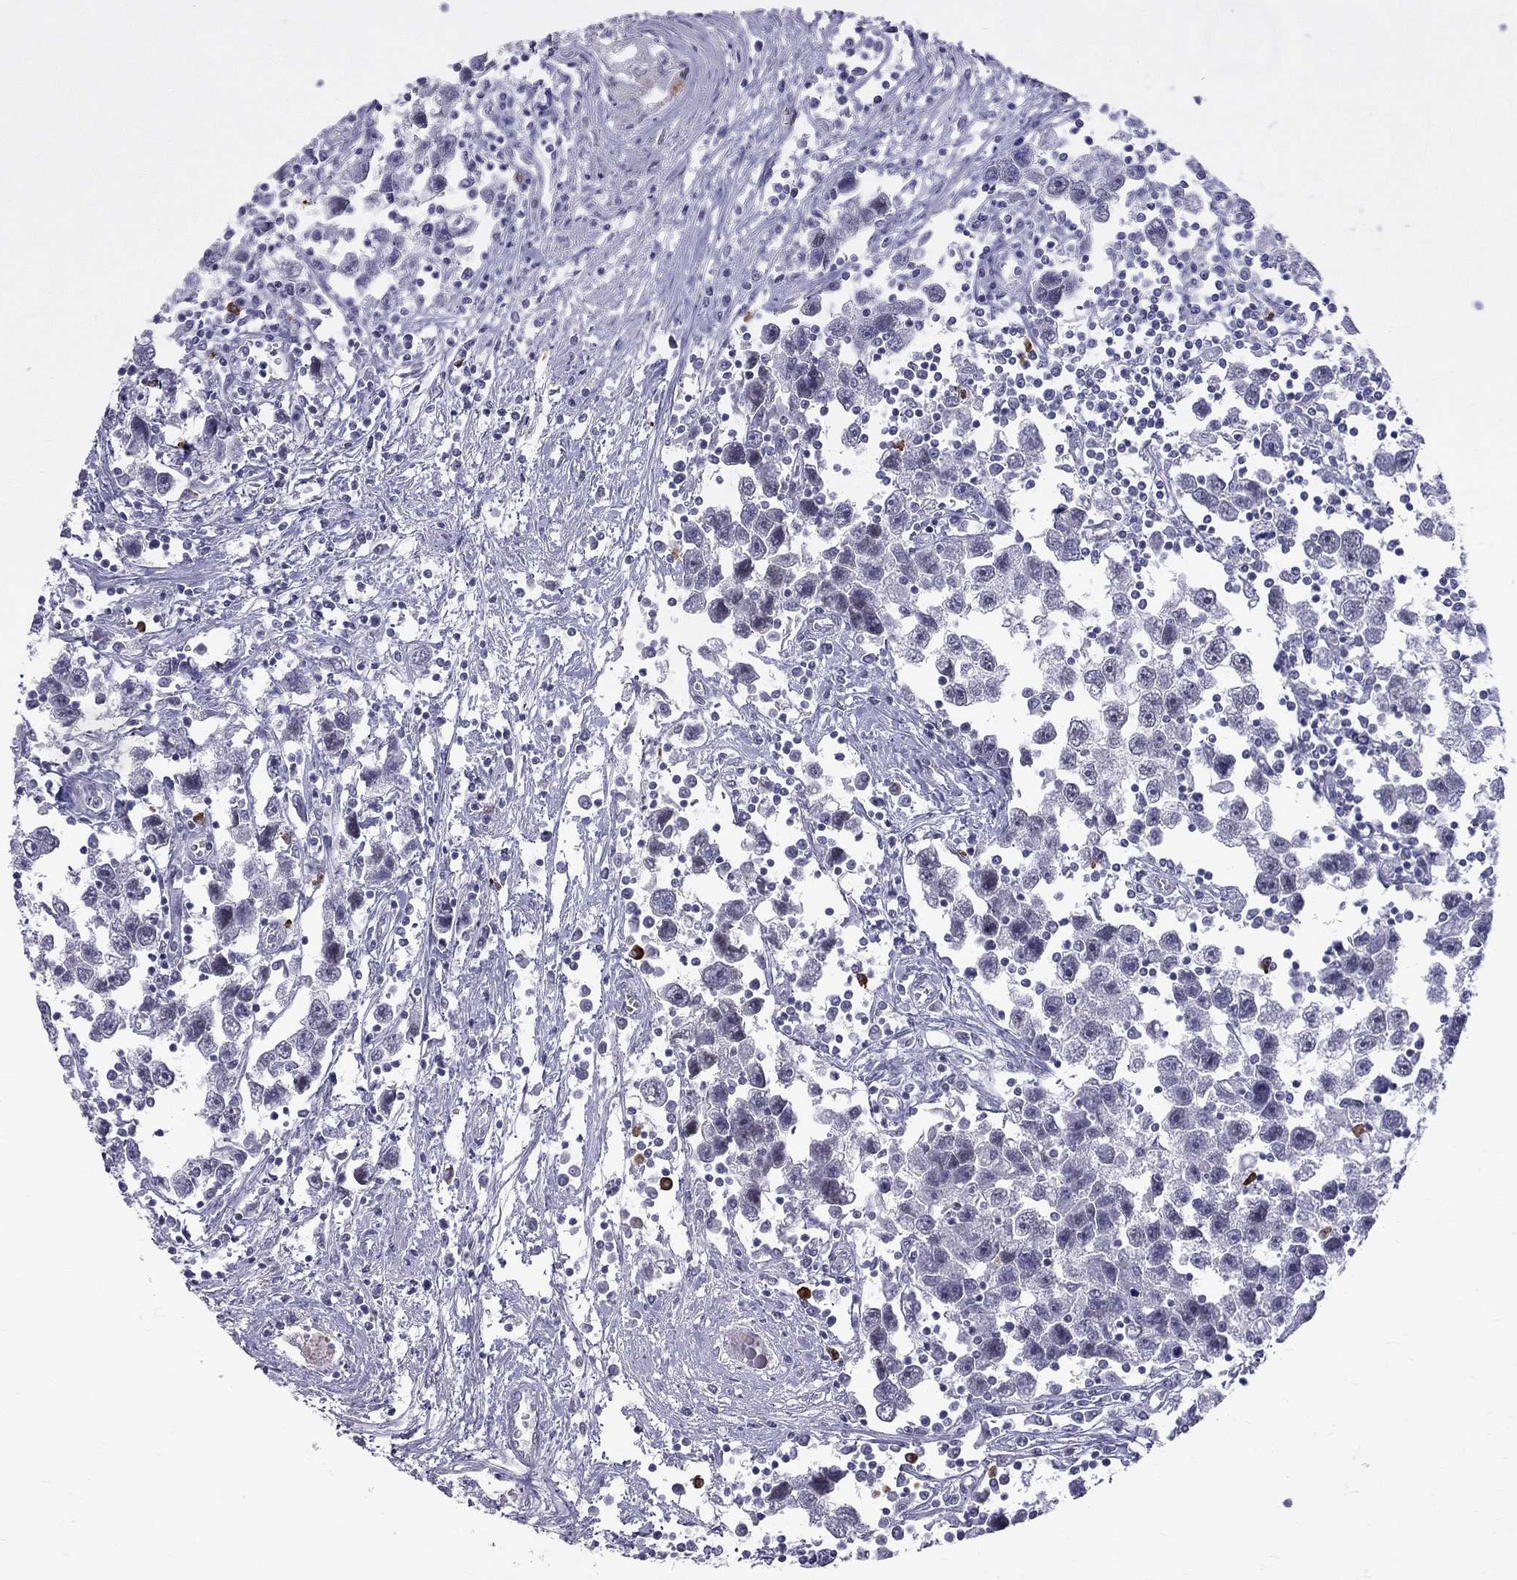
{"staining": {"intensity": "negative", "quantity": "none", "location": "none"}, "tissue": "testis cancer", "cell_type": "Tumor cells", "image_type": "cancer", "snomed": [{"axis": "morphology", "description": "Seminoma, NOS"}, {"axis": "topography", "description": "Testis"}], "caption": "High magnification brightfield microscopy of seminoma (testis) stained with DAB (brown) and counterstained with hematoxylin (blue): tumor cells show no significant expression. (DAB (3,3'-diaminobenzidine) immunohistochemistry visualized using brightfield microscopy, high magnification).", "gene": "RTL9", "patient": {"sex": "male", "age": 30}}